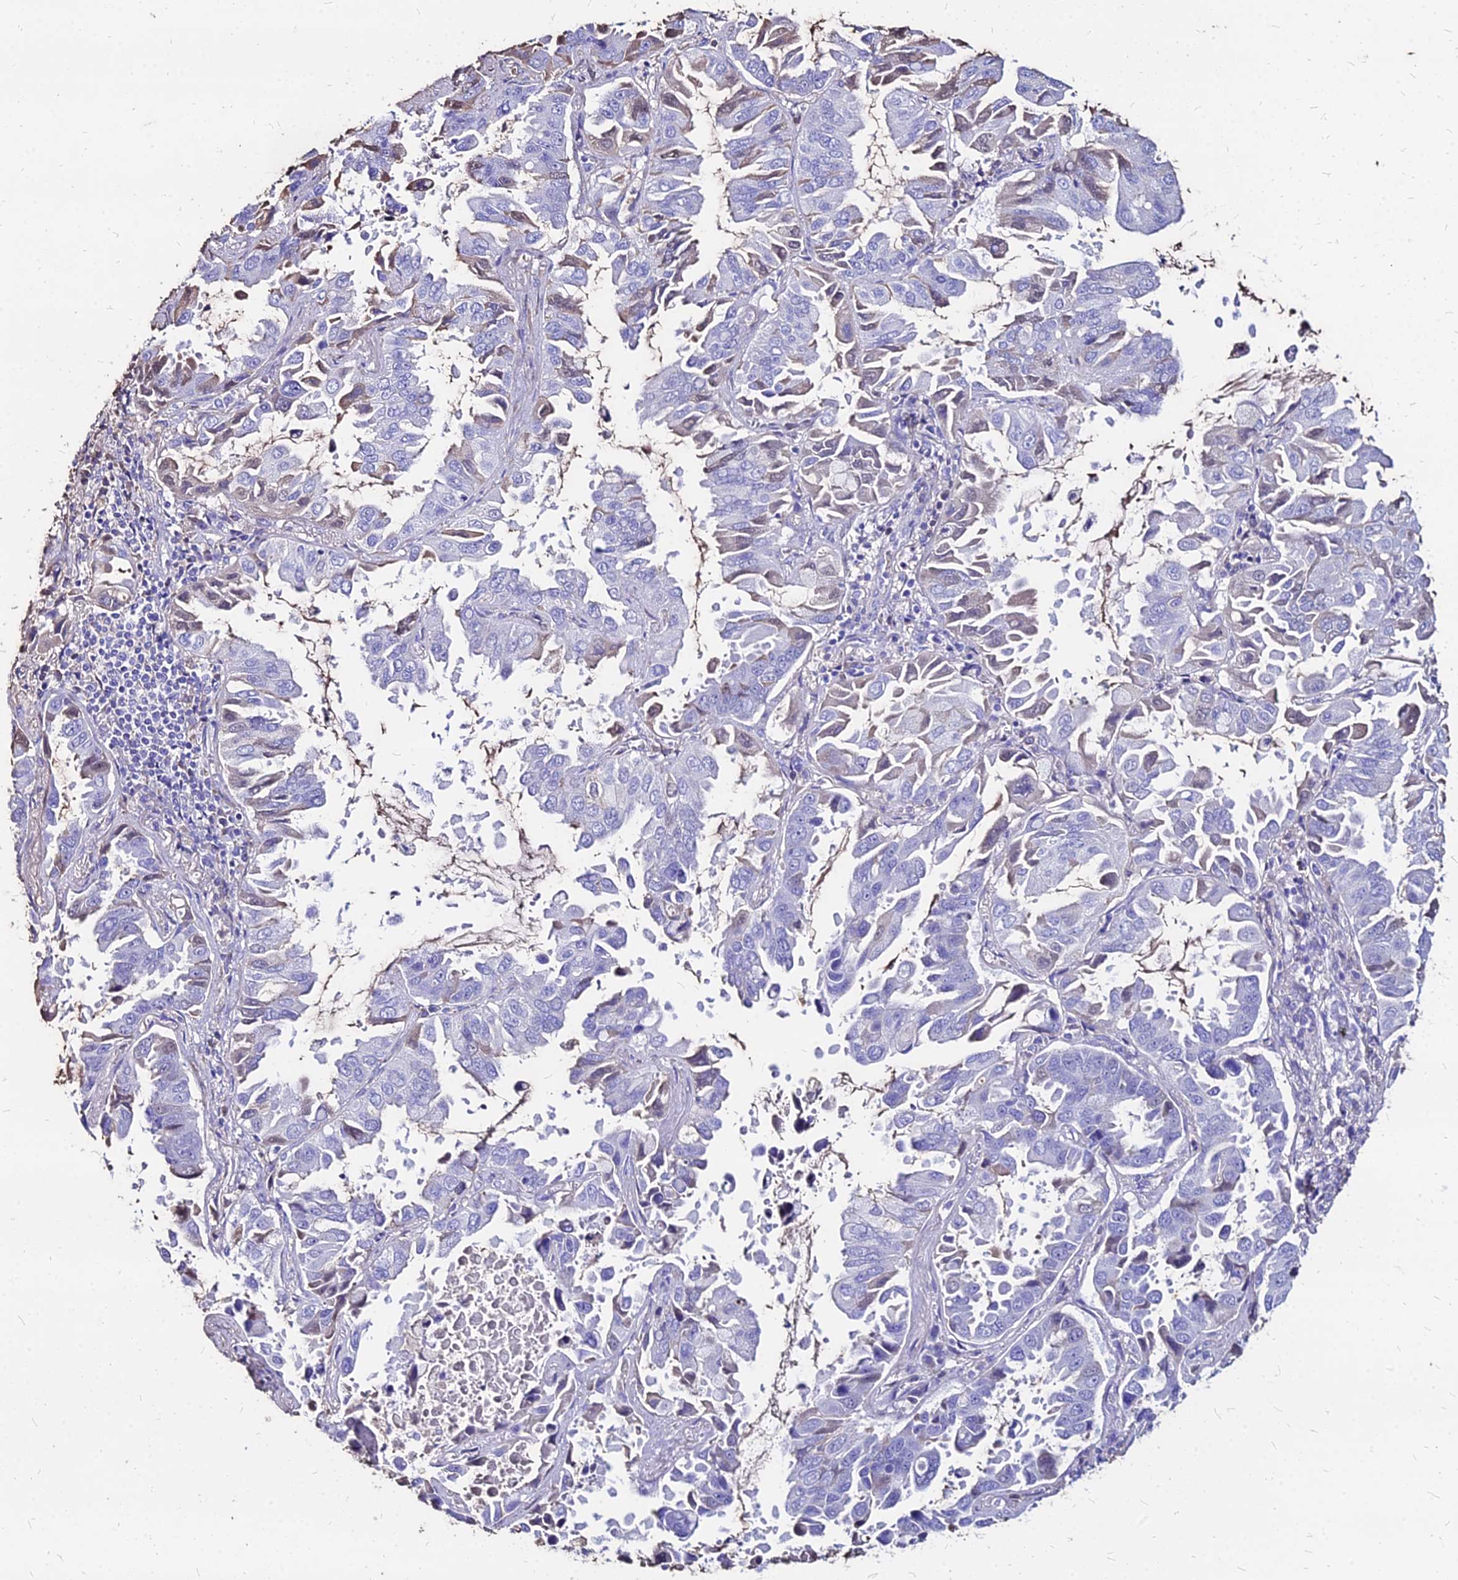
{"staining": {"intensity": "weak", "quantity": "<25%", "location": "cytoplasmic/membranous"}, "tissue": "lung cancer", "cell_type": "Tumor cells", "image_type": "cancer", "snomed": [{"axis": "morphology", "description": "Adenocarcinoma, NOS"}, {"axis": "topography", "description": "Lung"}], "caption": "Human lung adenocarcinoma stained for a protein using immunohistochemistry displays no positivity in tumor cells.", "gene": "NME5", "patient": {"sex": "male", "age": 64}}